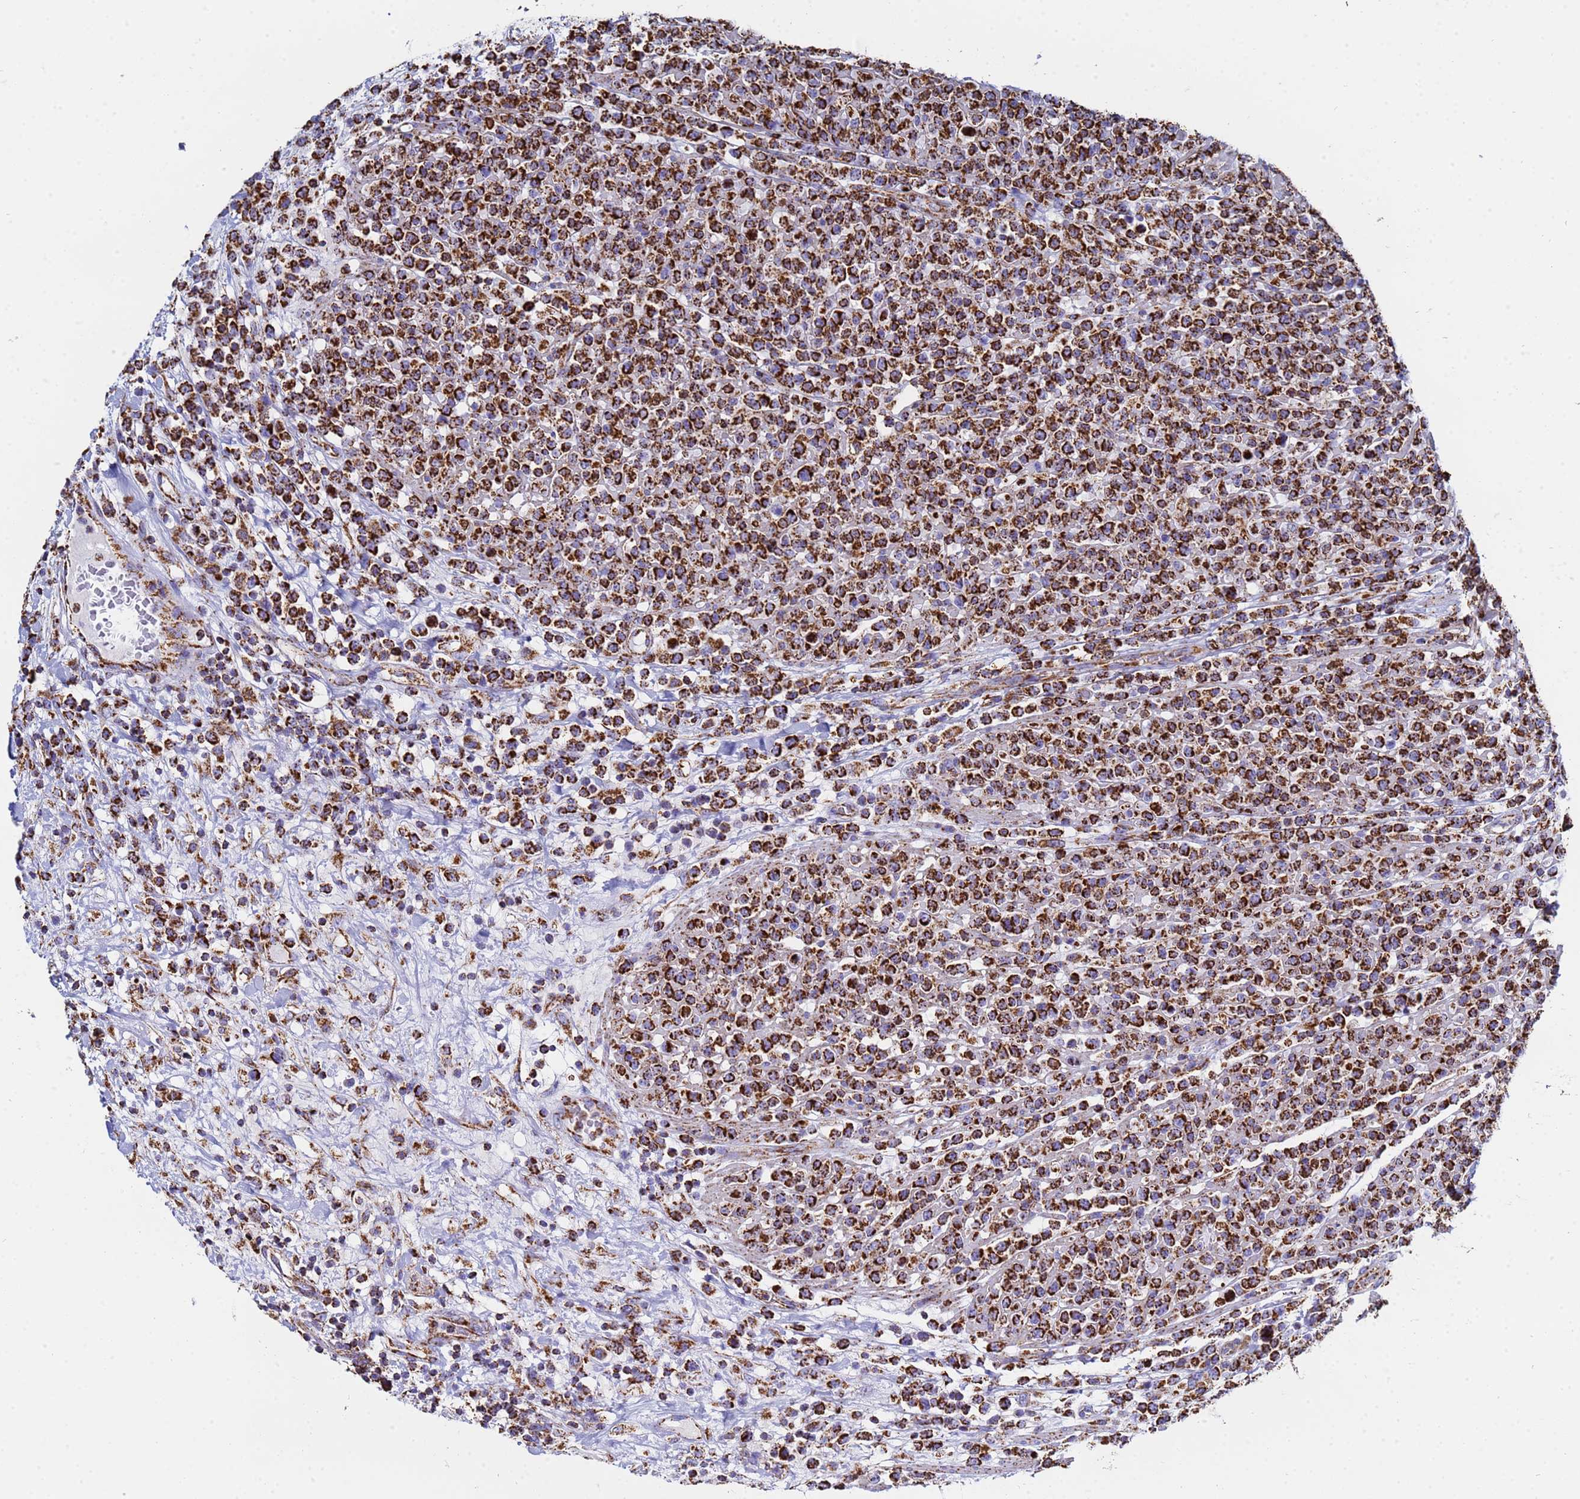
{"staining": {"intensity": "strong", "quantity": ">75%", "location": "cytoplasmic/membranous"}, "tissue": "lymphoma", "cell_type": "Tumor cells", "image_type": "cancer", "snomed": [{"axis": "morphology", "description": "Malignant lymphoma, non-Hodgkin's type, High grade"}, {"axis": "topography", "description": "Colon"}], "caption": "Tumor cells reveal strong cytoplasmic/membranous expression in about >75% of cells in lymphoma.", "gene": "PHB2", "patient": {"sex": "female", "age": 53}}